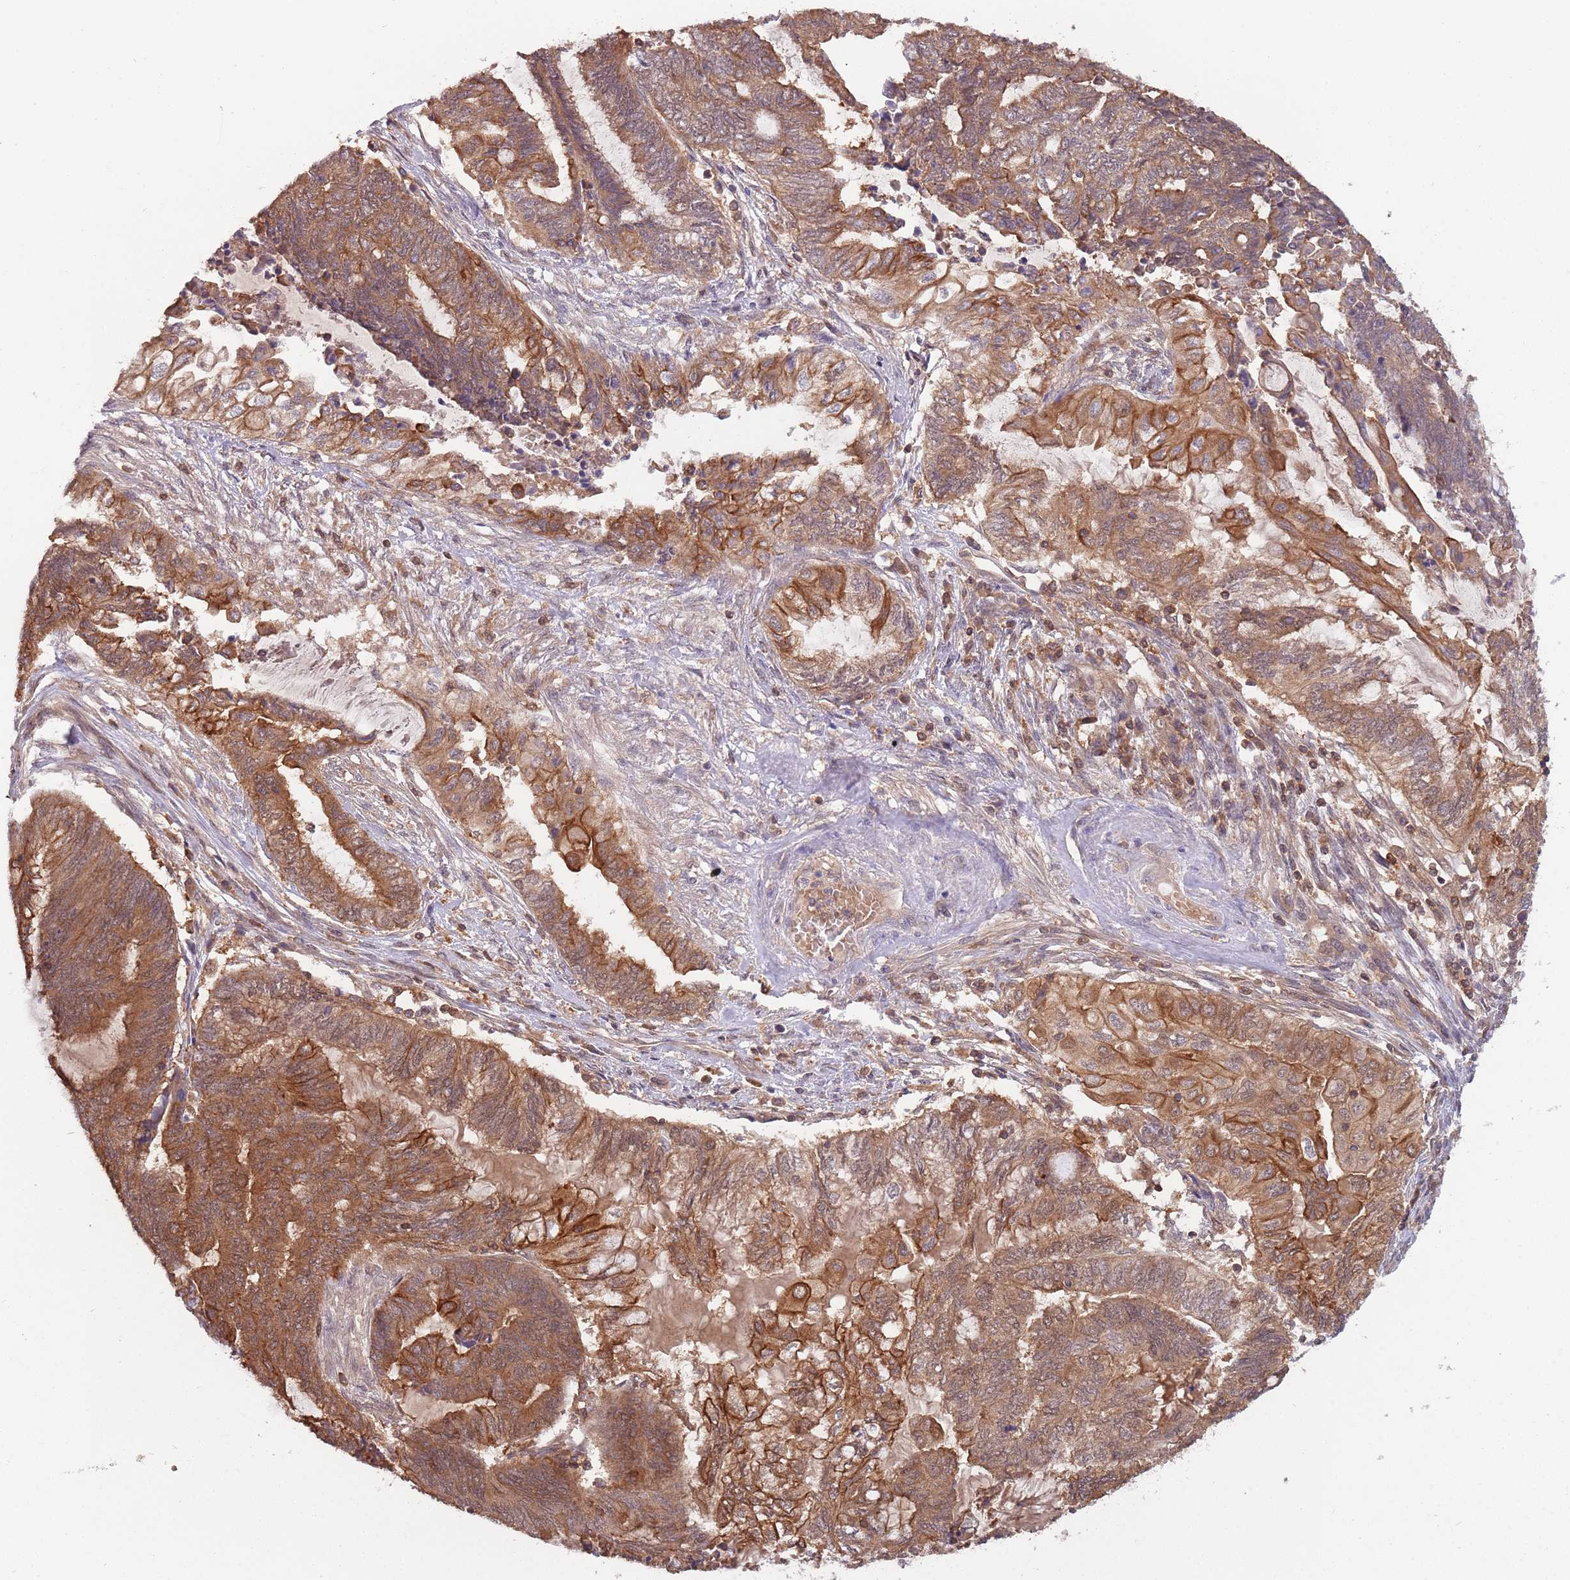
{"staining": {"intensity": "moderate", "quantity": ">75%", "location": "cytoplasmic/membranous"}, "tissue": "endometrial cancer", "cell_type": "Tumor cells", "image_type": "cancer", "snomed": [{"axis": "morphology", "description": "Adenocarcinoma, NOS"}, {"axis": "topography", "description": "Uterus"}, {"axis": "topography", "description": "Endometrium"}], "caption": "A brown stain shows moderate cytoplasmic/membranous expression of a protein in endometrial cancer tumor cells.", "gene": "GSDMD", "patient": {"sex": "female", "age": 70}}